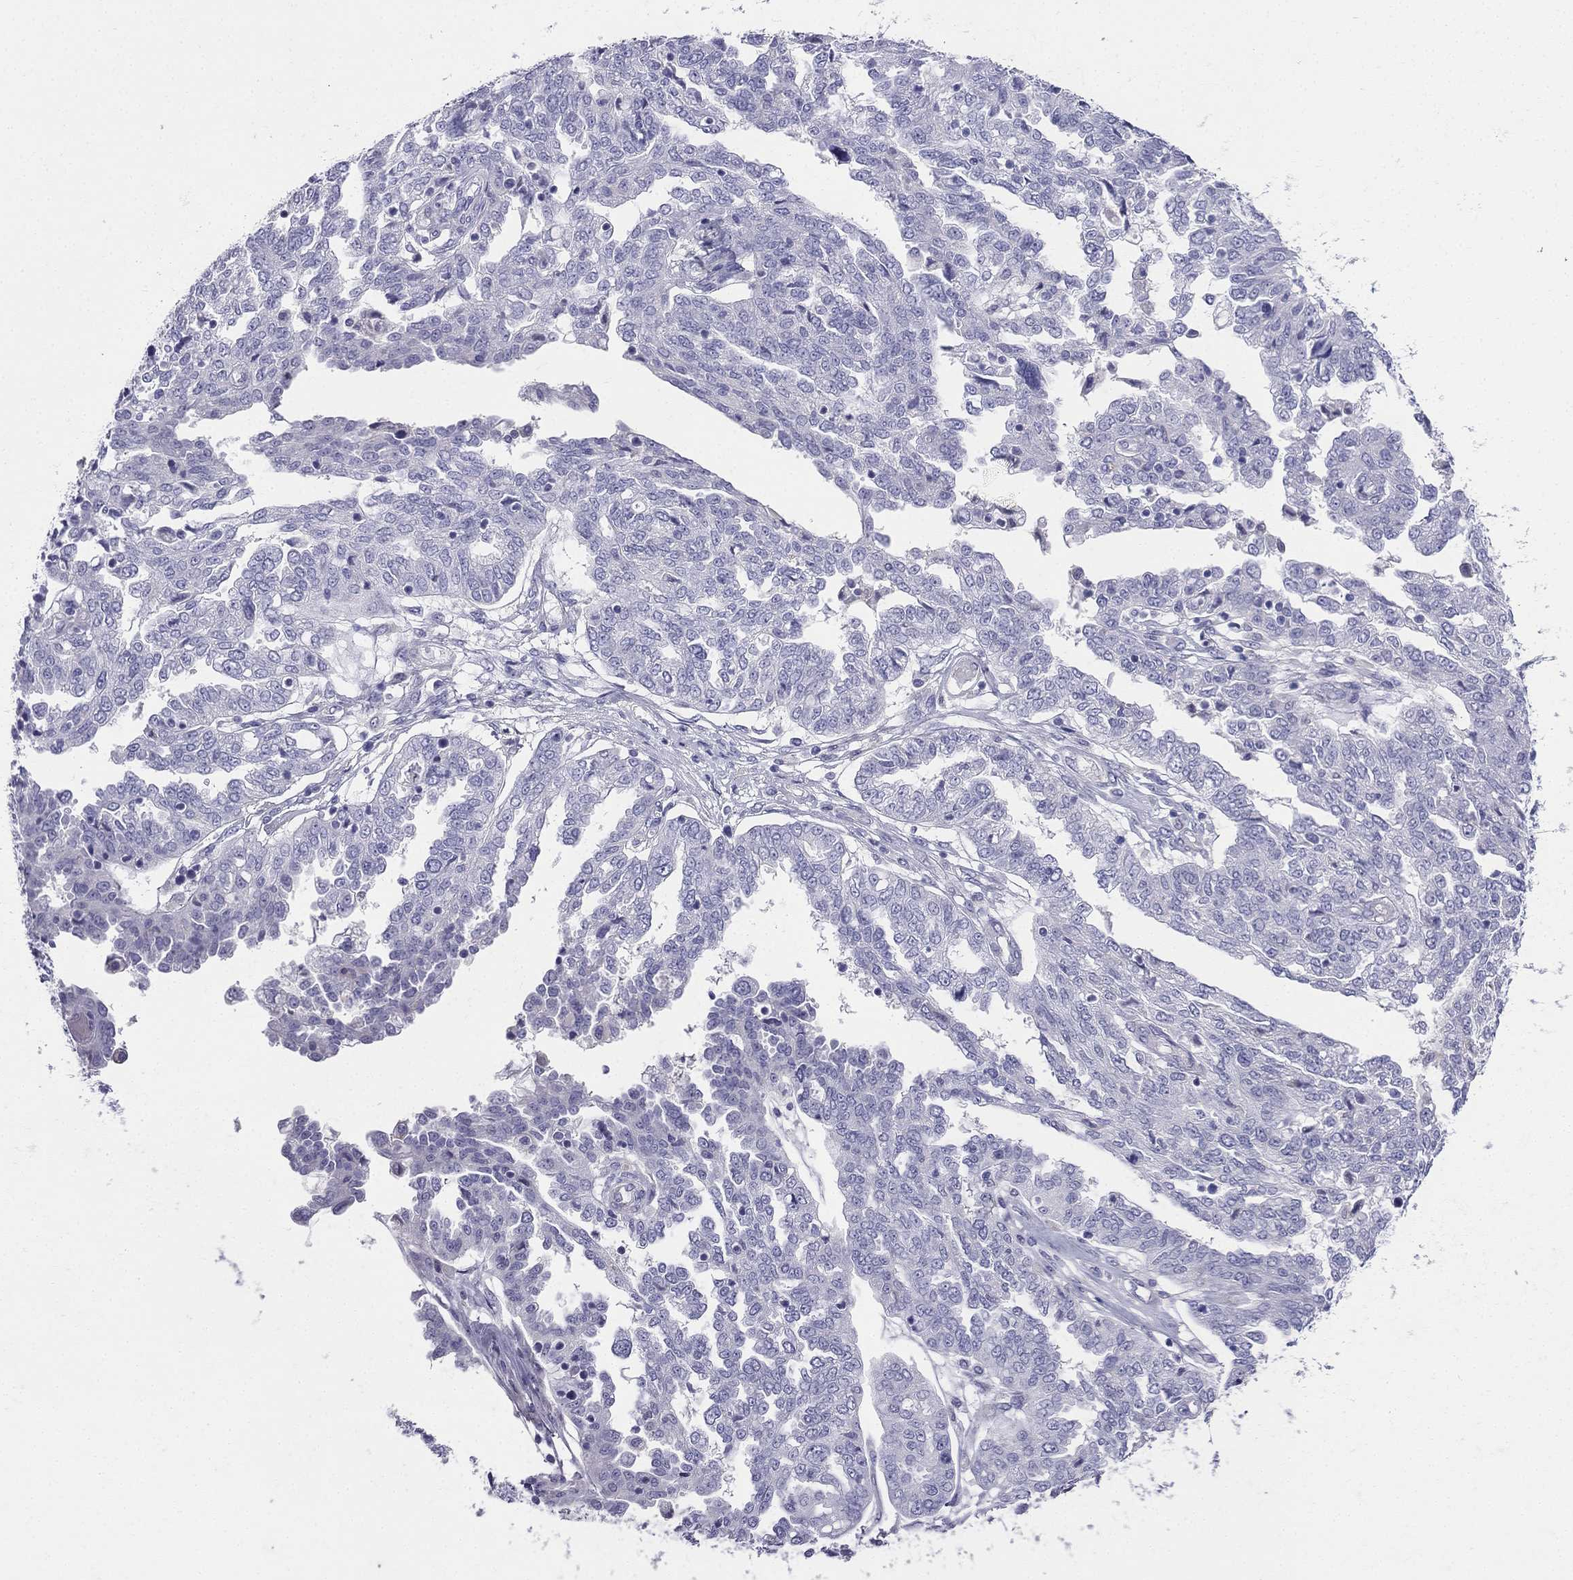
{"staining": {"intensity": "negative", "quantity": "none", "location": "none"}, "tissue": "ovarian cancer", "cell_type": "Tumor cells", "image_type": "cancer", "snomed": [{"axis": "morphology", "description": "Cystadenocarcinoma, serous, NOS"}, {"axis": "topography", "description": "Ovary"}], "caption": "This is a histopathology image of immunohistochemistry (IHC) staining of ovarian cancer, which shows no staining in tumor cells.", "gene": "ALOXE3", "patient": {"sex": "female", "age": 67}}